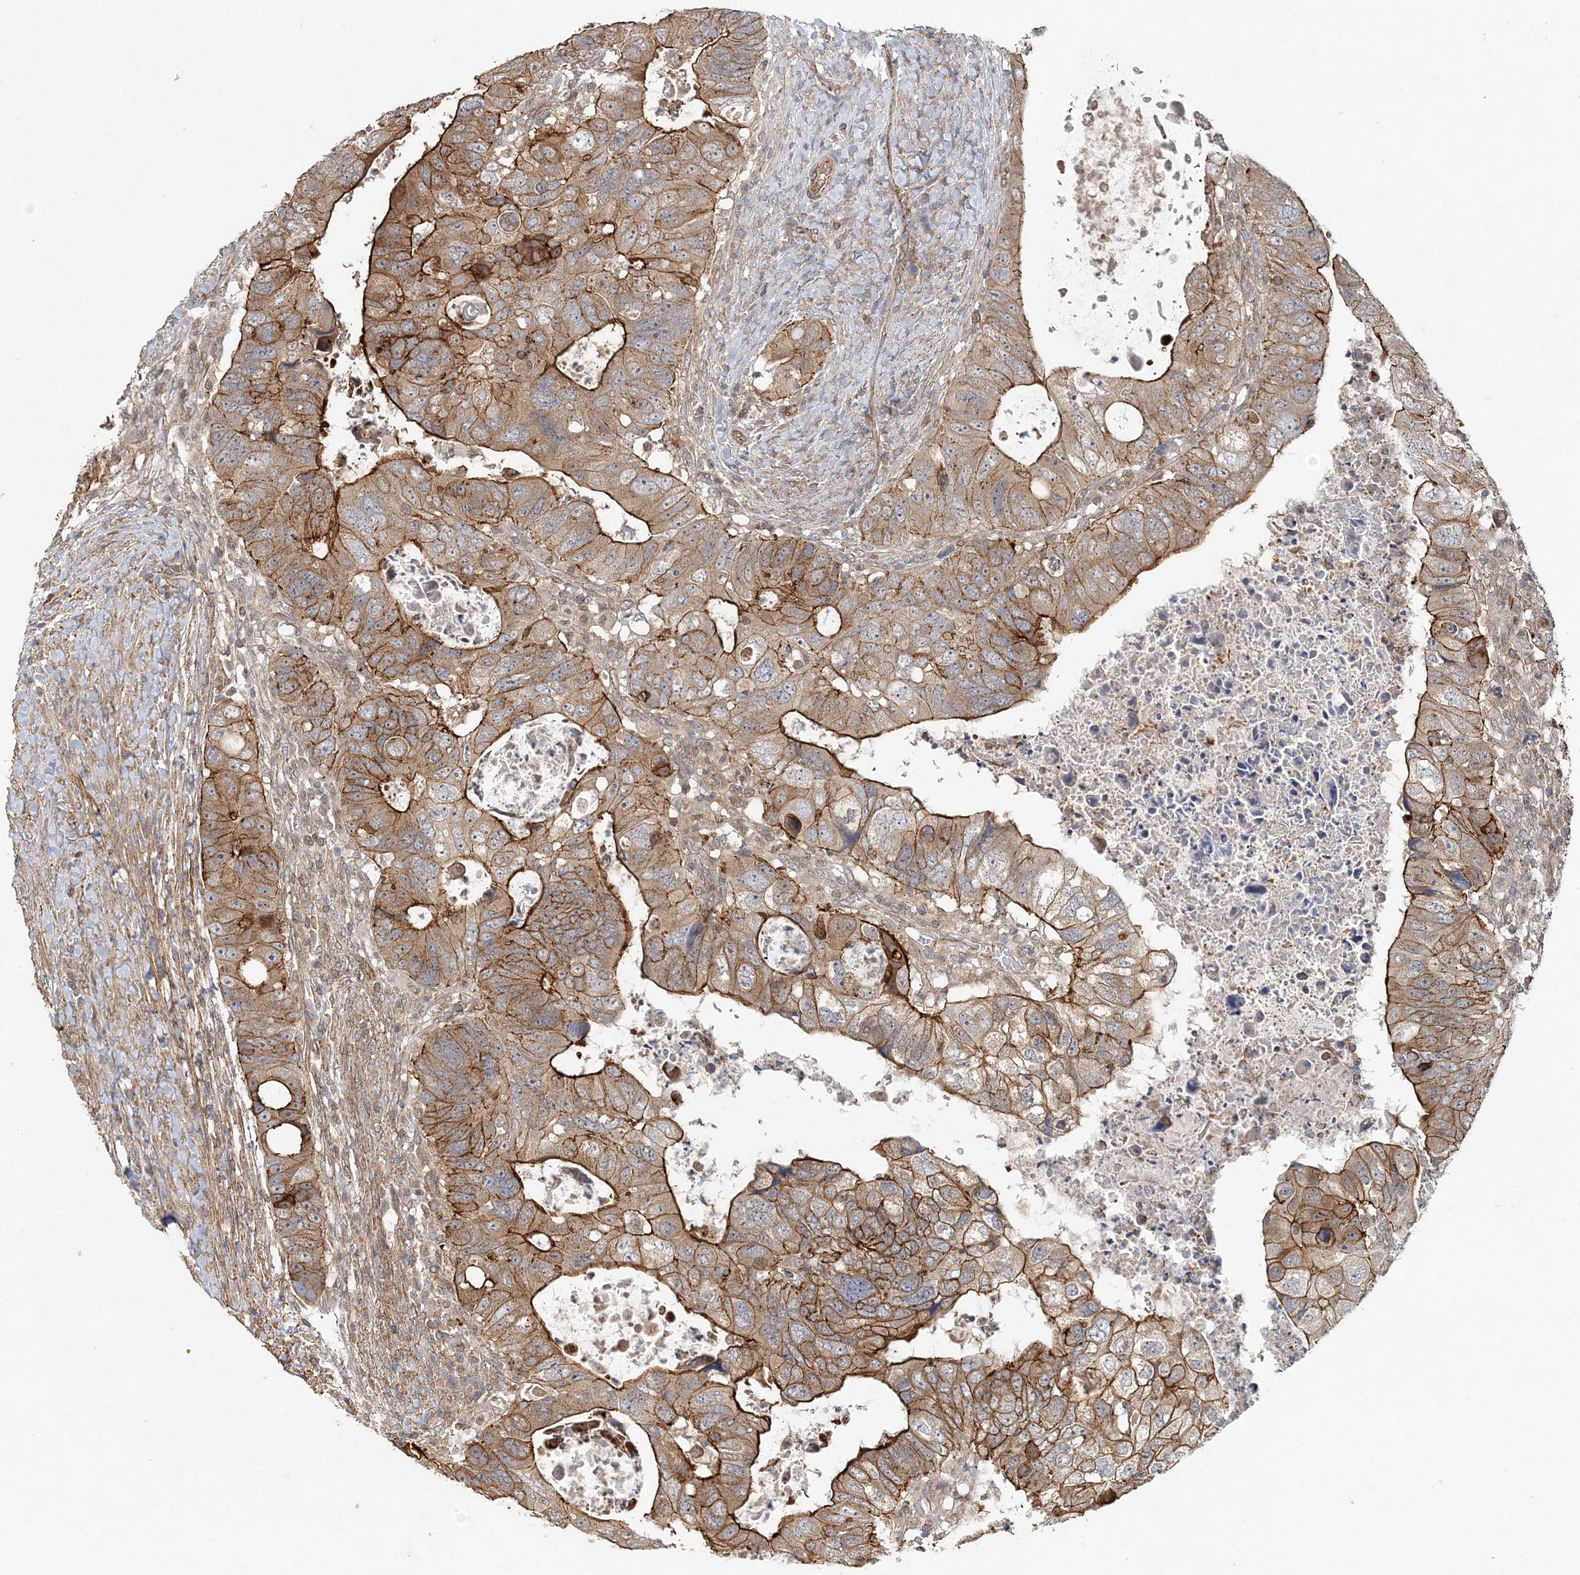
{"staining": {"intensity": "strong", "quantity": "25%-75%", "location": "cytoplasmic/membranous"}, "tissue": "colorectal cancer", "cell_type": "Tumor cells", "image_type": "cancer", "snomed": [{"axis": "morphology", "description": "Adenocarcinoma, NOS"}, {"axis": "topography", "description": "Rectum"}], "caption": "Immunohistochemical staining of colorectal cancer (adenocarcinoma) exhibits strong cytoplasmic/membranous protein positivity in approximately 25%-75% of tumor cells.", "gene": "MAT2B", "patient": {"sex": "male", "age": 59}}